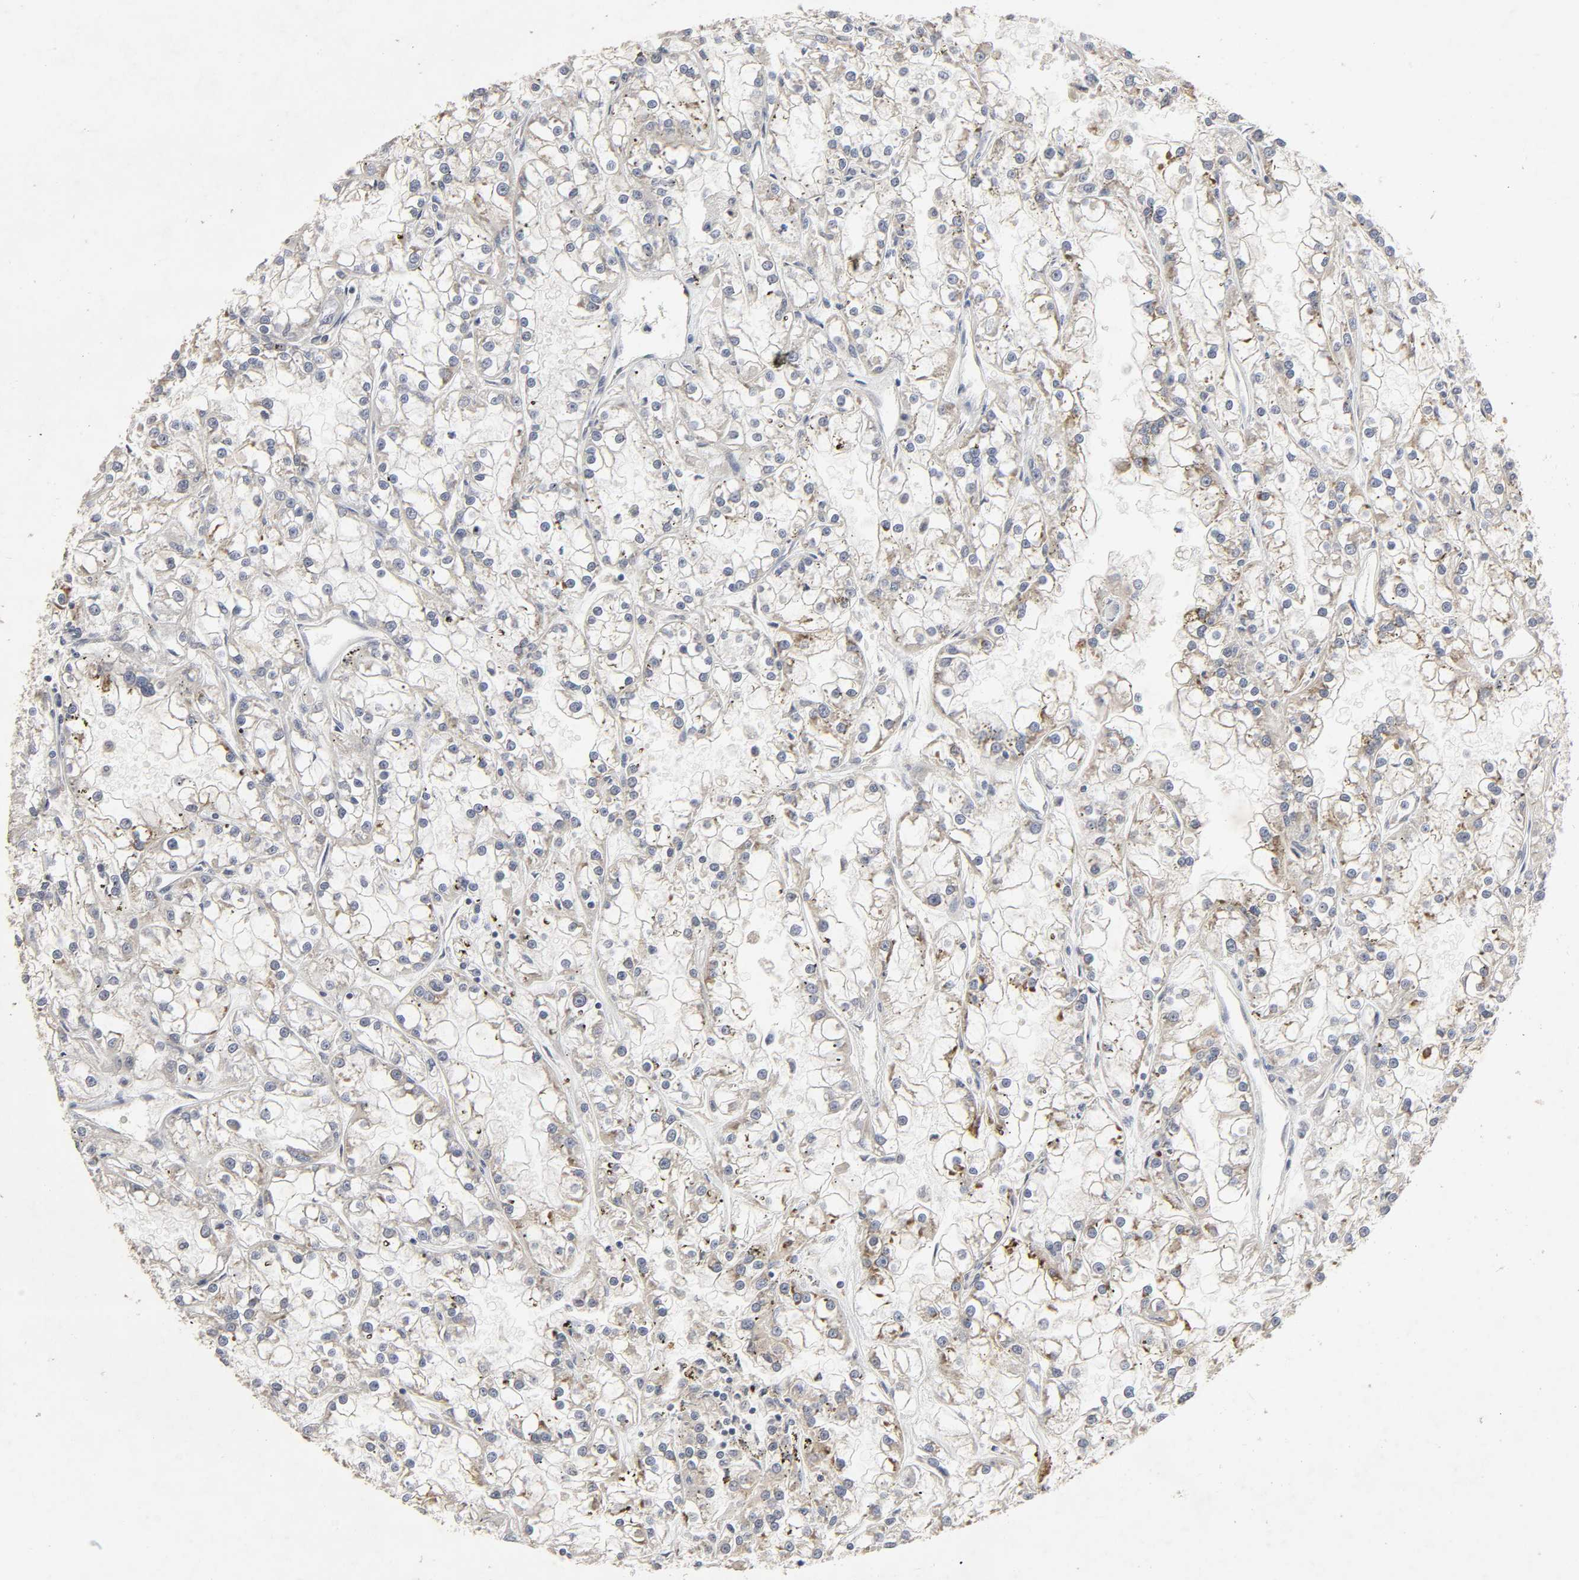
{"staining": {"intensity": "moderate", "quantity": "<25%", "location": "cytoplasmic/membranous"}, "tissue": "renal cancer", "cell_type": "Tumor cells", "image_type": "cancer", "snomed": [{"axis": "morphology", "description": "Adenocarcinoma, NOS"}, {"axis": "topography", "description": "Kidney"}], "caption": "The histopathology image displays staining of renal adenocarcinoma, revealing moderate cytoplasmic/membranous protein staining (brown color) within tumor cells. The protein of interest is stained brown, and the nuclei are stained in blue (DAB (3,3'-diaminobenzidine) IHC with brightfield microscopy, high magnification).", "gene": "SLC10A2", "patient": {"sex": "female", "age": 52}}